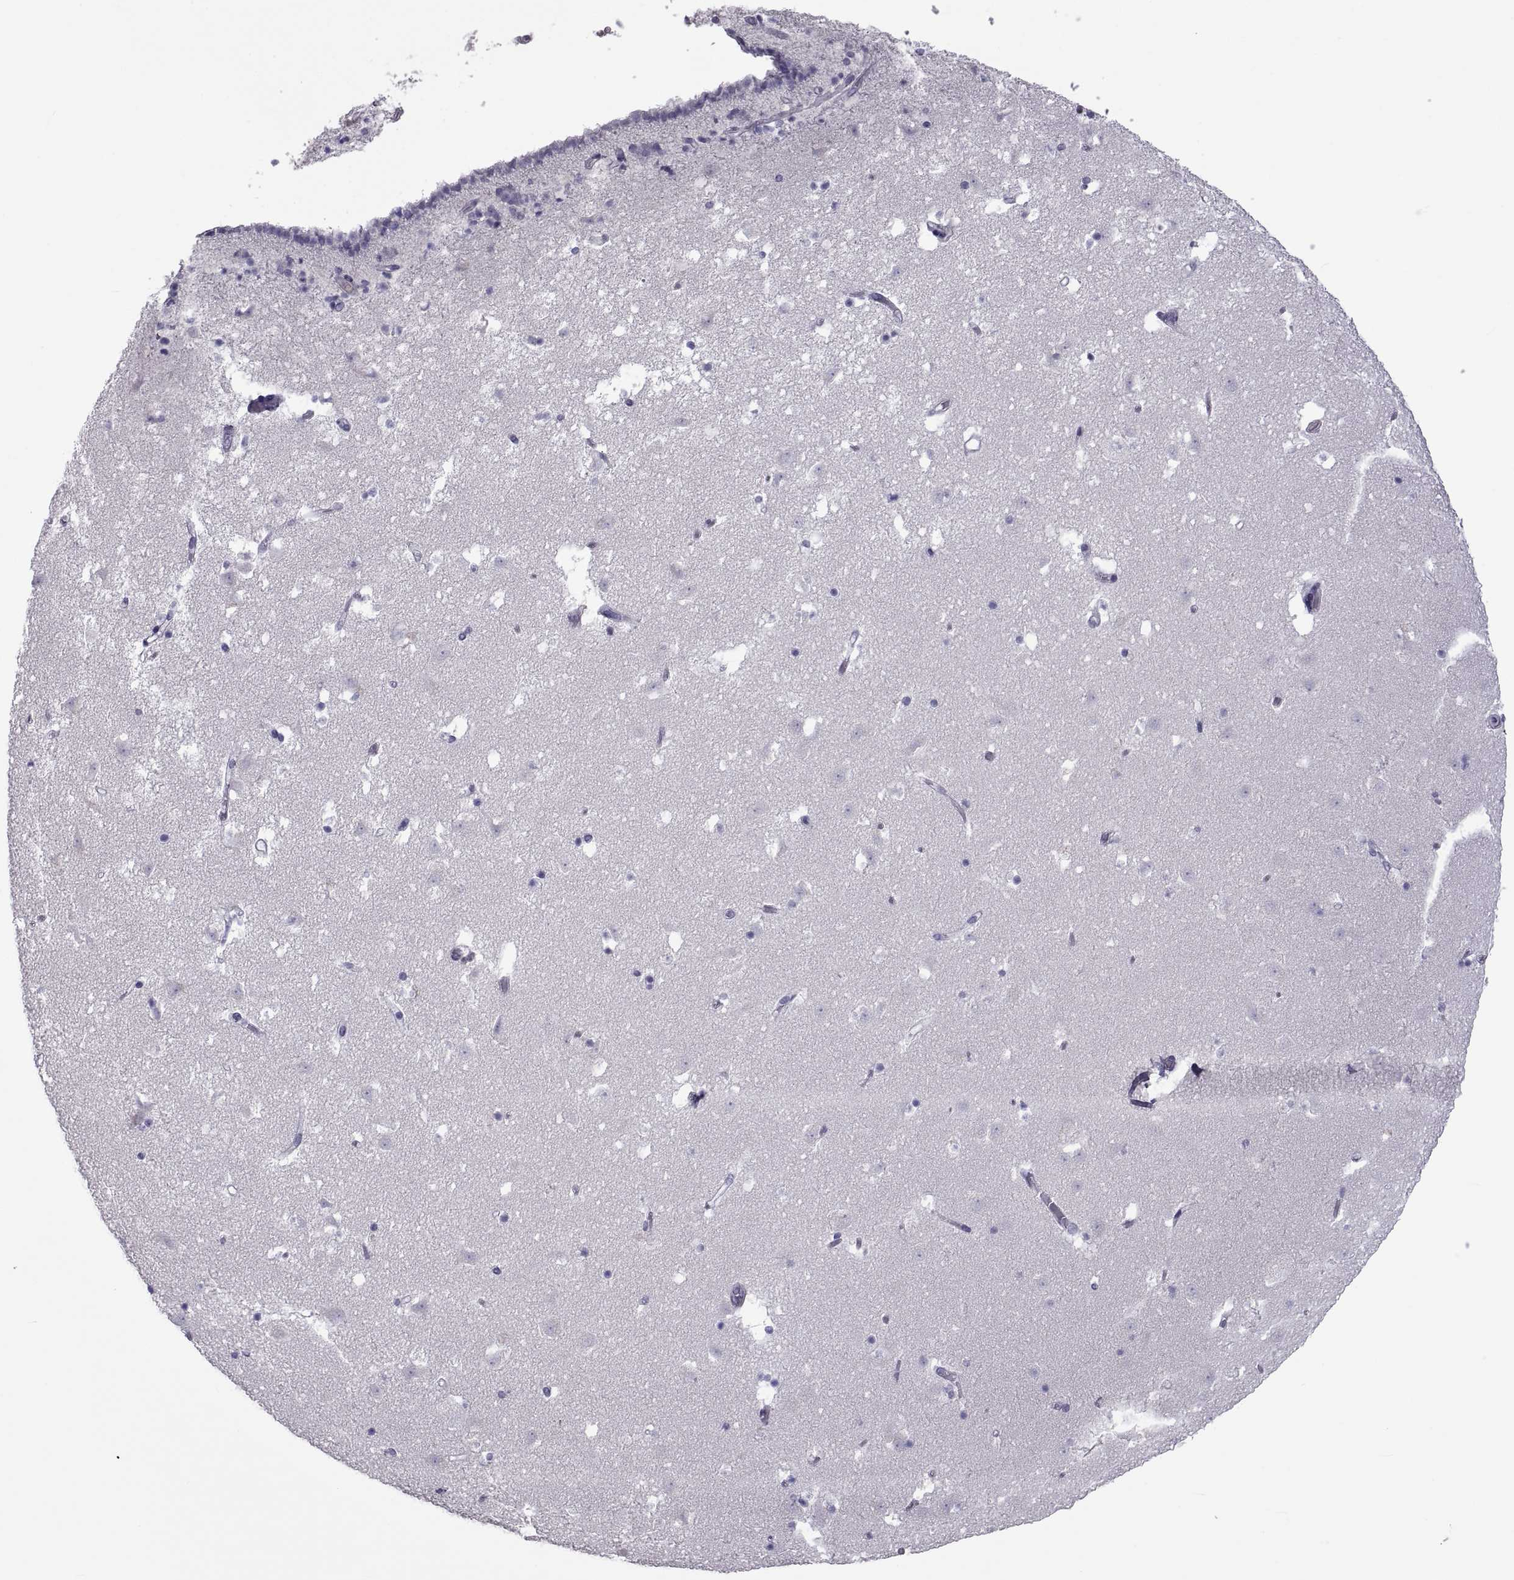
{"staining": {"intensity": "negative", "quantity": "none", "location": "none"}, "tissue": "caudate", "cell_type": "Glial cells", "image_type": "normal", "snomed": [{"axis": "morphology", "description": "Normal tissue, NOS"}, {"axis": "topography", "description": "Lateral ventricle wall"}], "caption": "Caudate stained for a protein using immunohistochemistry (IHC) exhibits no staining glial cells.", "gene": "MAGEB1", "patient": {"sex": "female", "age": 42}}